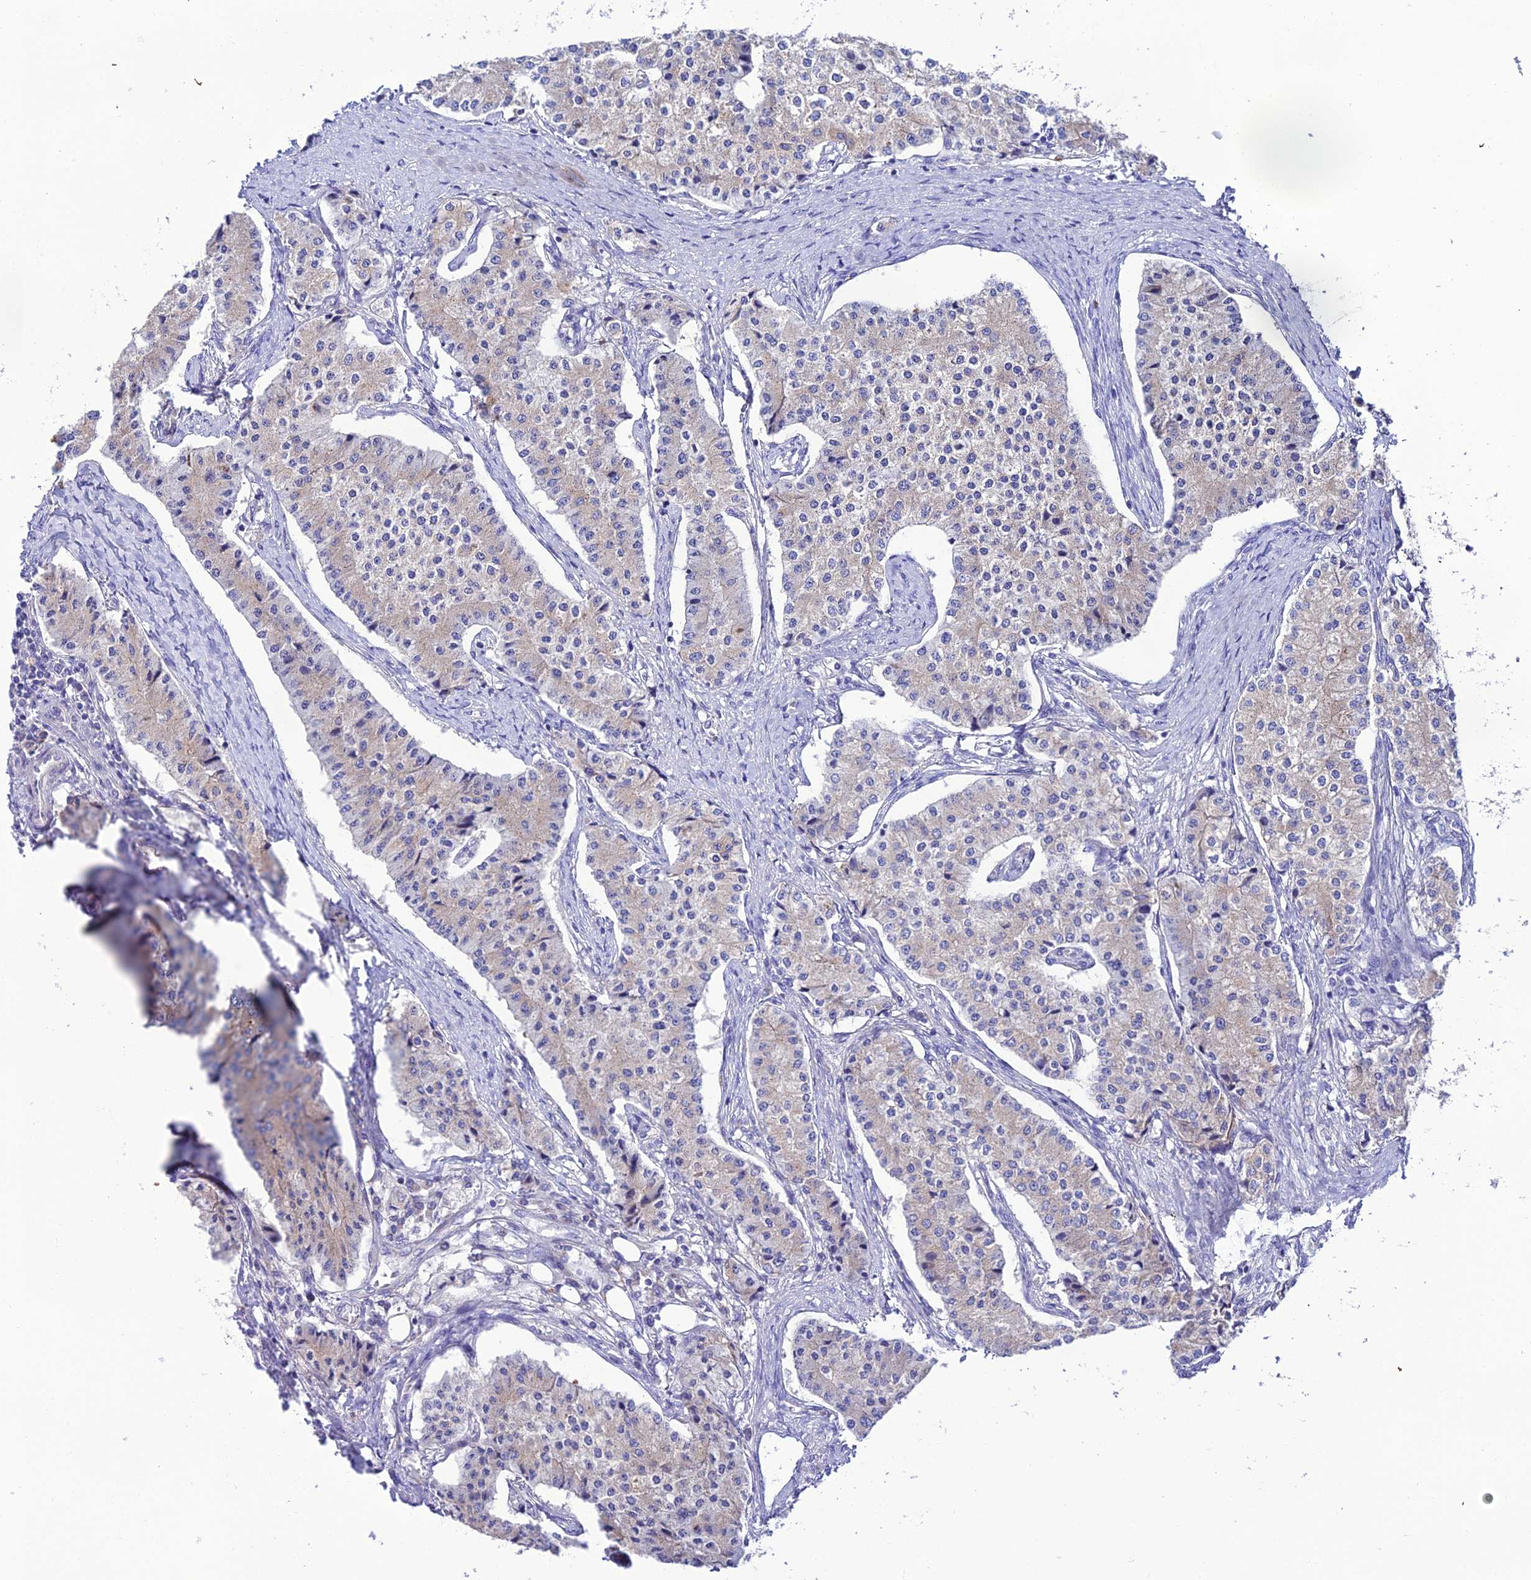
{"staining": {"intensity": "weak", "quantity": "<25%", "location": "cytoplasmic/membranous"}, "tissue": "carcinoid", "cell_type": "Tumor cells", "image_type": "cancer", "snomed": [{"axis": "morphology", "description": "Carcinoid, malignant, NOS"}, {"axis": "topography", "description": "Colon"}], "caption": "Tumor cells show no significant positivity in malignant carcinoid.", "gene": "LACTB2", "patient": {"sex": "female", "age": 52}}